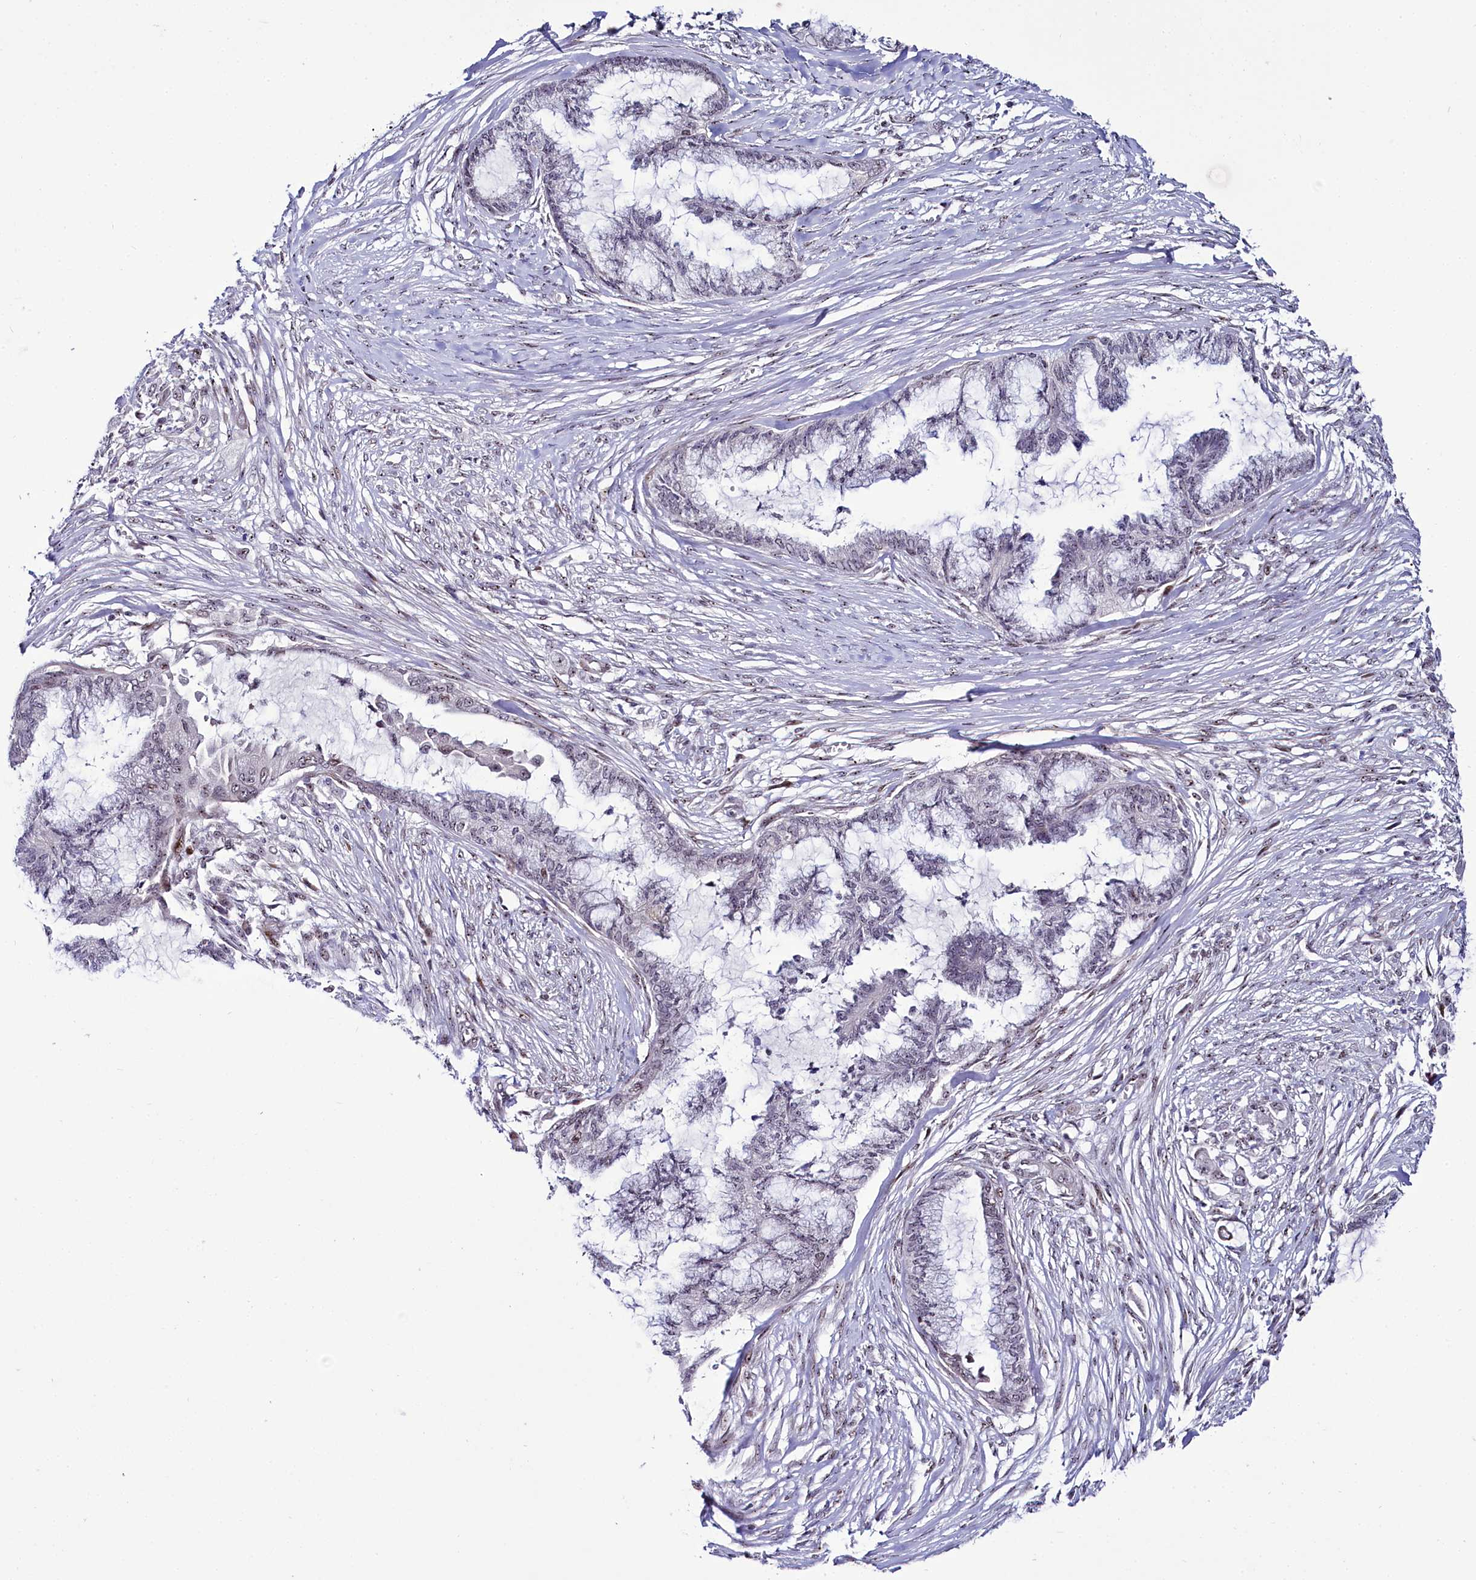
{"staining": {"intensity": "weak", "quantity": "<25%", "location": "nuclear"}, "tissue": "endometrial cancer", "cell_type": "Tumor cells", "image_type": "cancer", "snomed": [{"axis": "morphology", "description": "Adenocarcinoma, NOS"}, {"axis": "topography", "description": "Endometrium"}], "caption": "Tumor cells are negative for brown protein staining in endometrial cancer.", "gene": "TCOF1", "patient": {"sex": "female", "age": 86}}